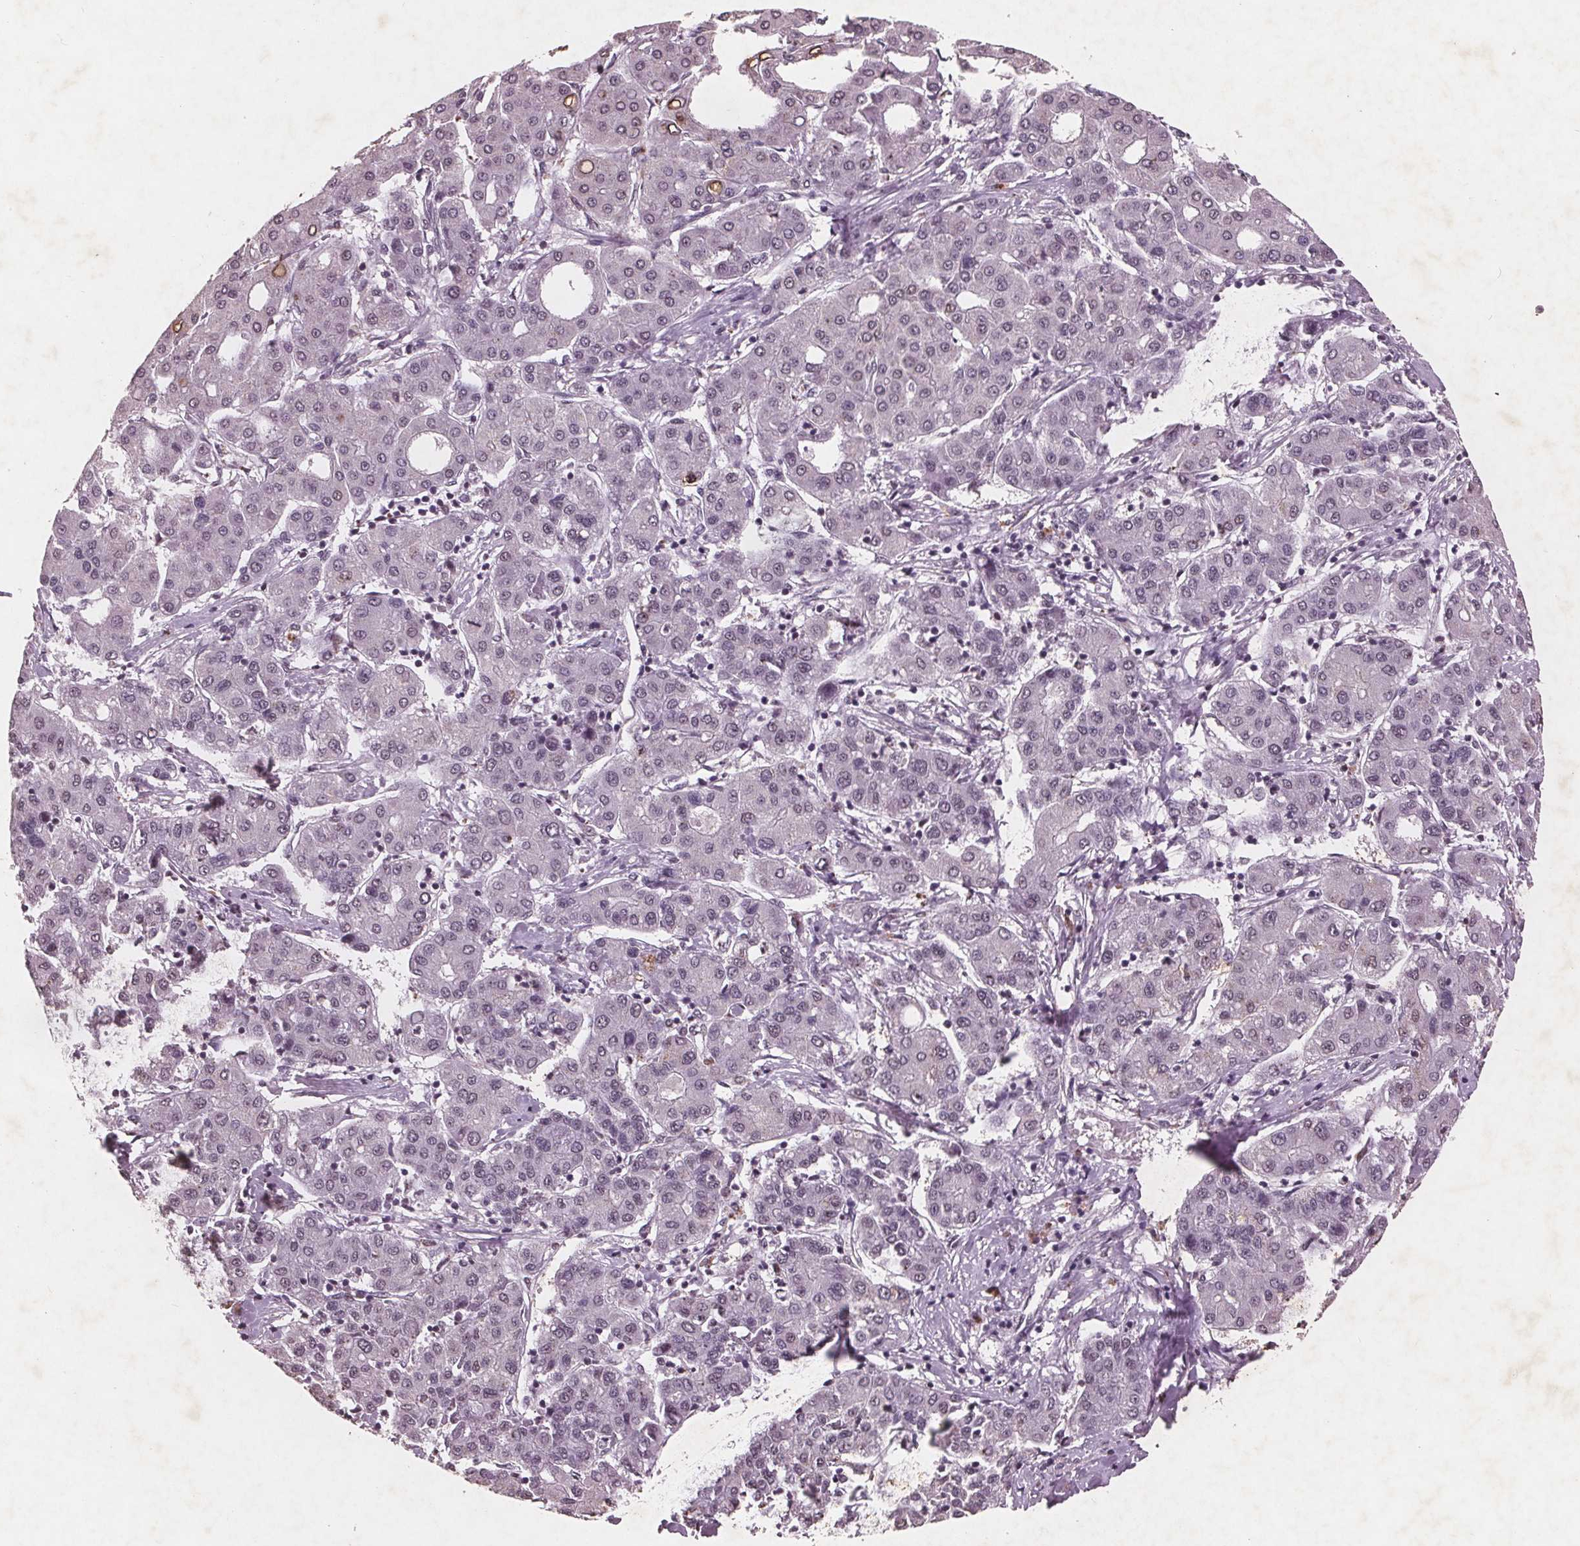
{"staining": {"intensity": "negative", "quantity": "none", "location": "none"}, "tissue": "liver cancer", "cell_type": "Tumor cells", "image_type": "cancer", "snomed": [{"axis": "morphology", "description": "Carcinoma, Hepatocellular, NOS"}, {"axis": "topography", "description": "Liver"}], "caption": "Immunohistochemistry (IHC) micrograph of hepatocellular carcinoma (liver) stained for a protein (brown), which displays no positivity in tumor cells. (DAB immunohistochemistry with hematoxylin counter stain).", "gene": "RPS6KA2", "patient": {"sex": "male", "age": 65}}